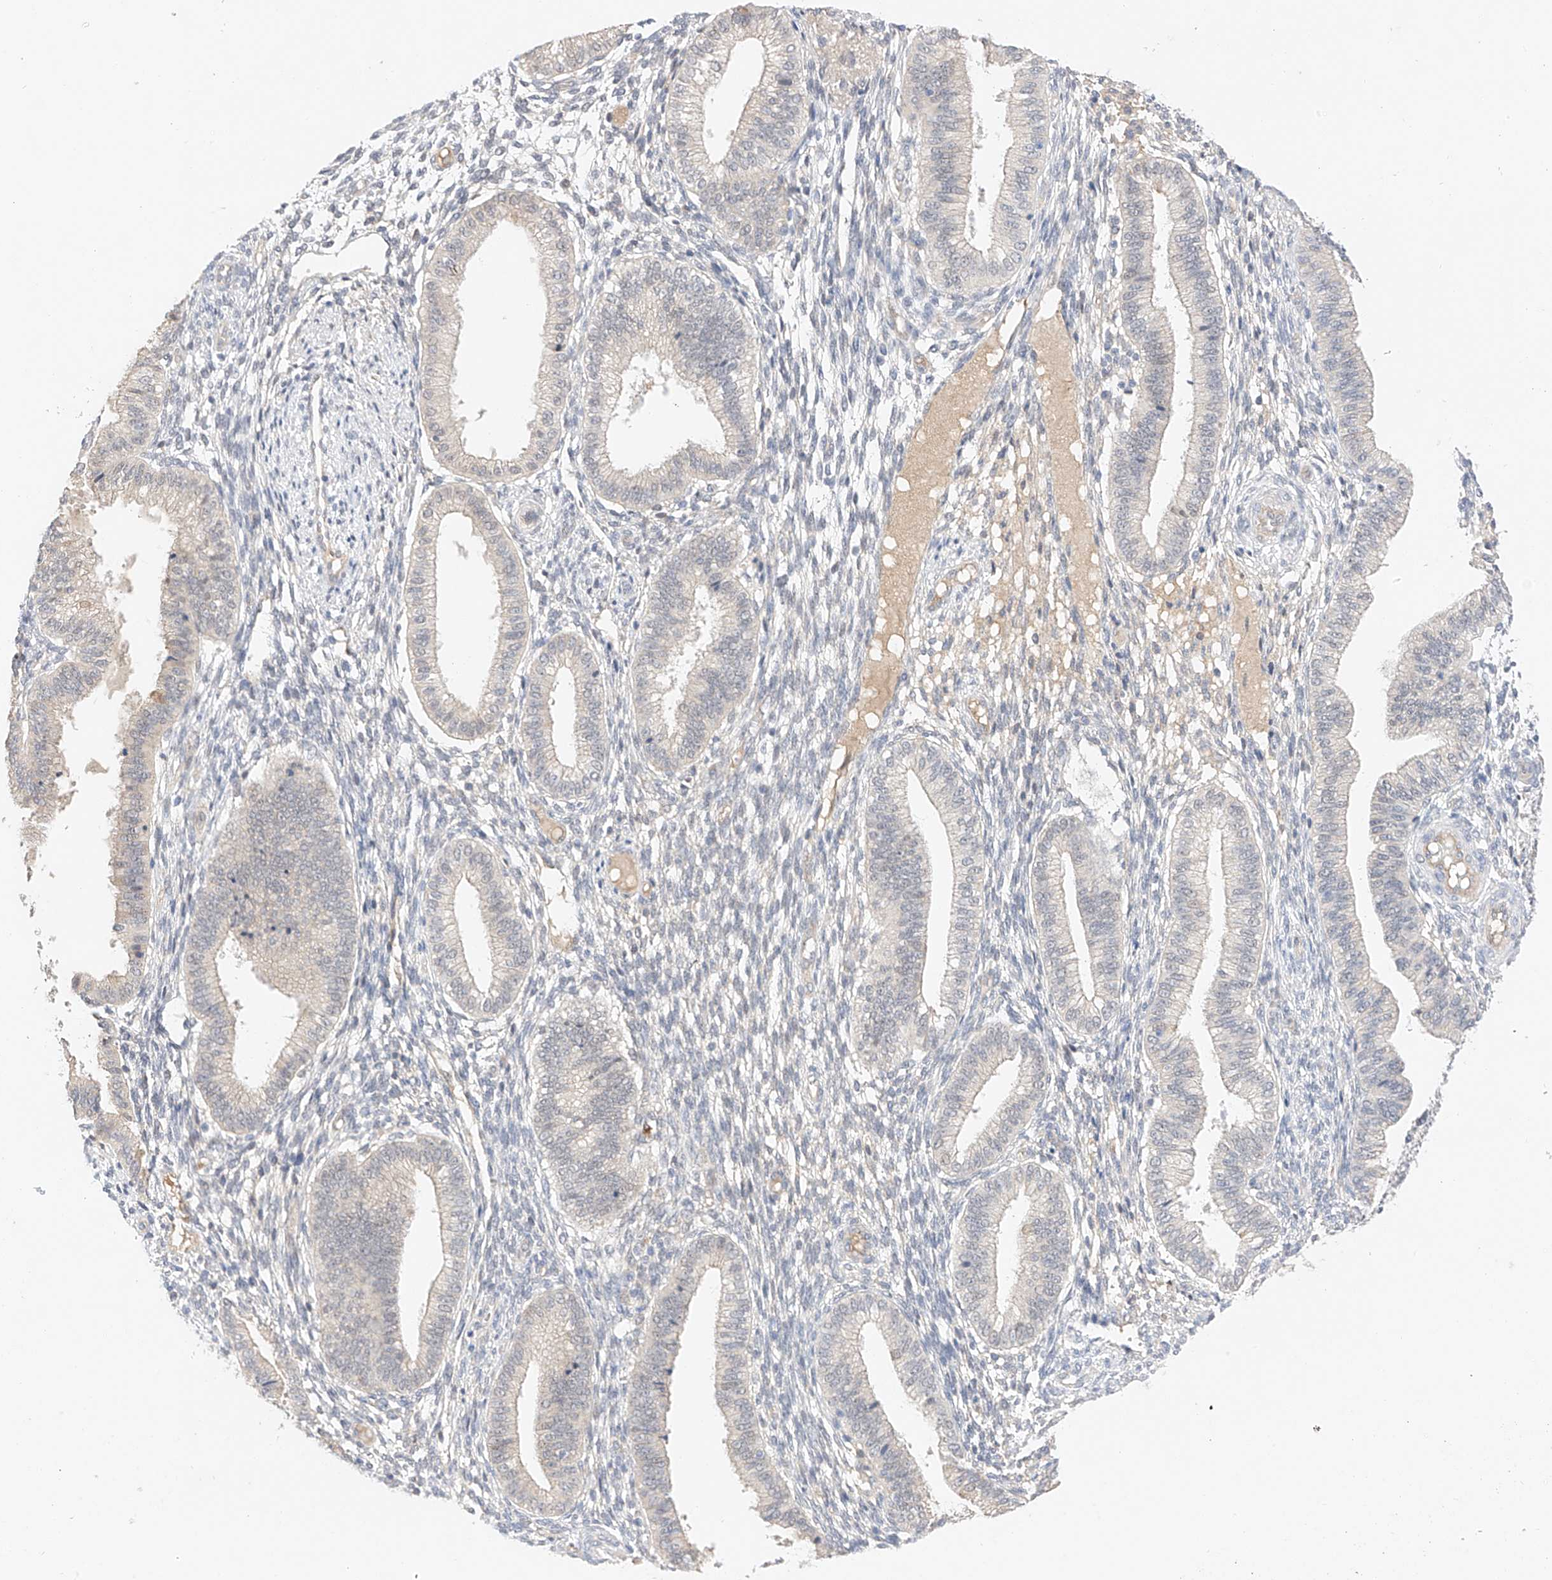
{"staining": {"intensity": "negative", "quantity": "none", "location": "none"}, "tissue": "endometrium", "cell_type": "Cells in endometrial stroma", "image_type": "normal", "snomed": [{"axis": "morphology", "description": "Normal tissue, NOS"}, {"axis": "topography", "description": "Endometrium"}], "caption": "An immunohistochemistry (IHC) micrograph of unremarkable endometrium is shown. There is no staining in cells in endometrial stroma of endometrium.", "gene": "IL22RA2", "patient": {"sex": "female", "age": 39}}